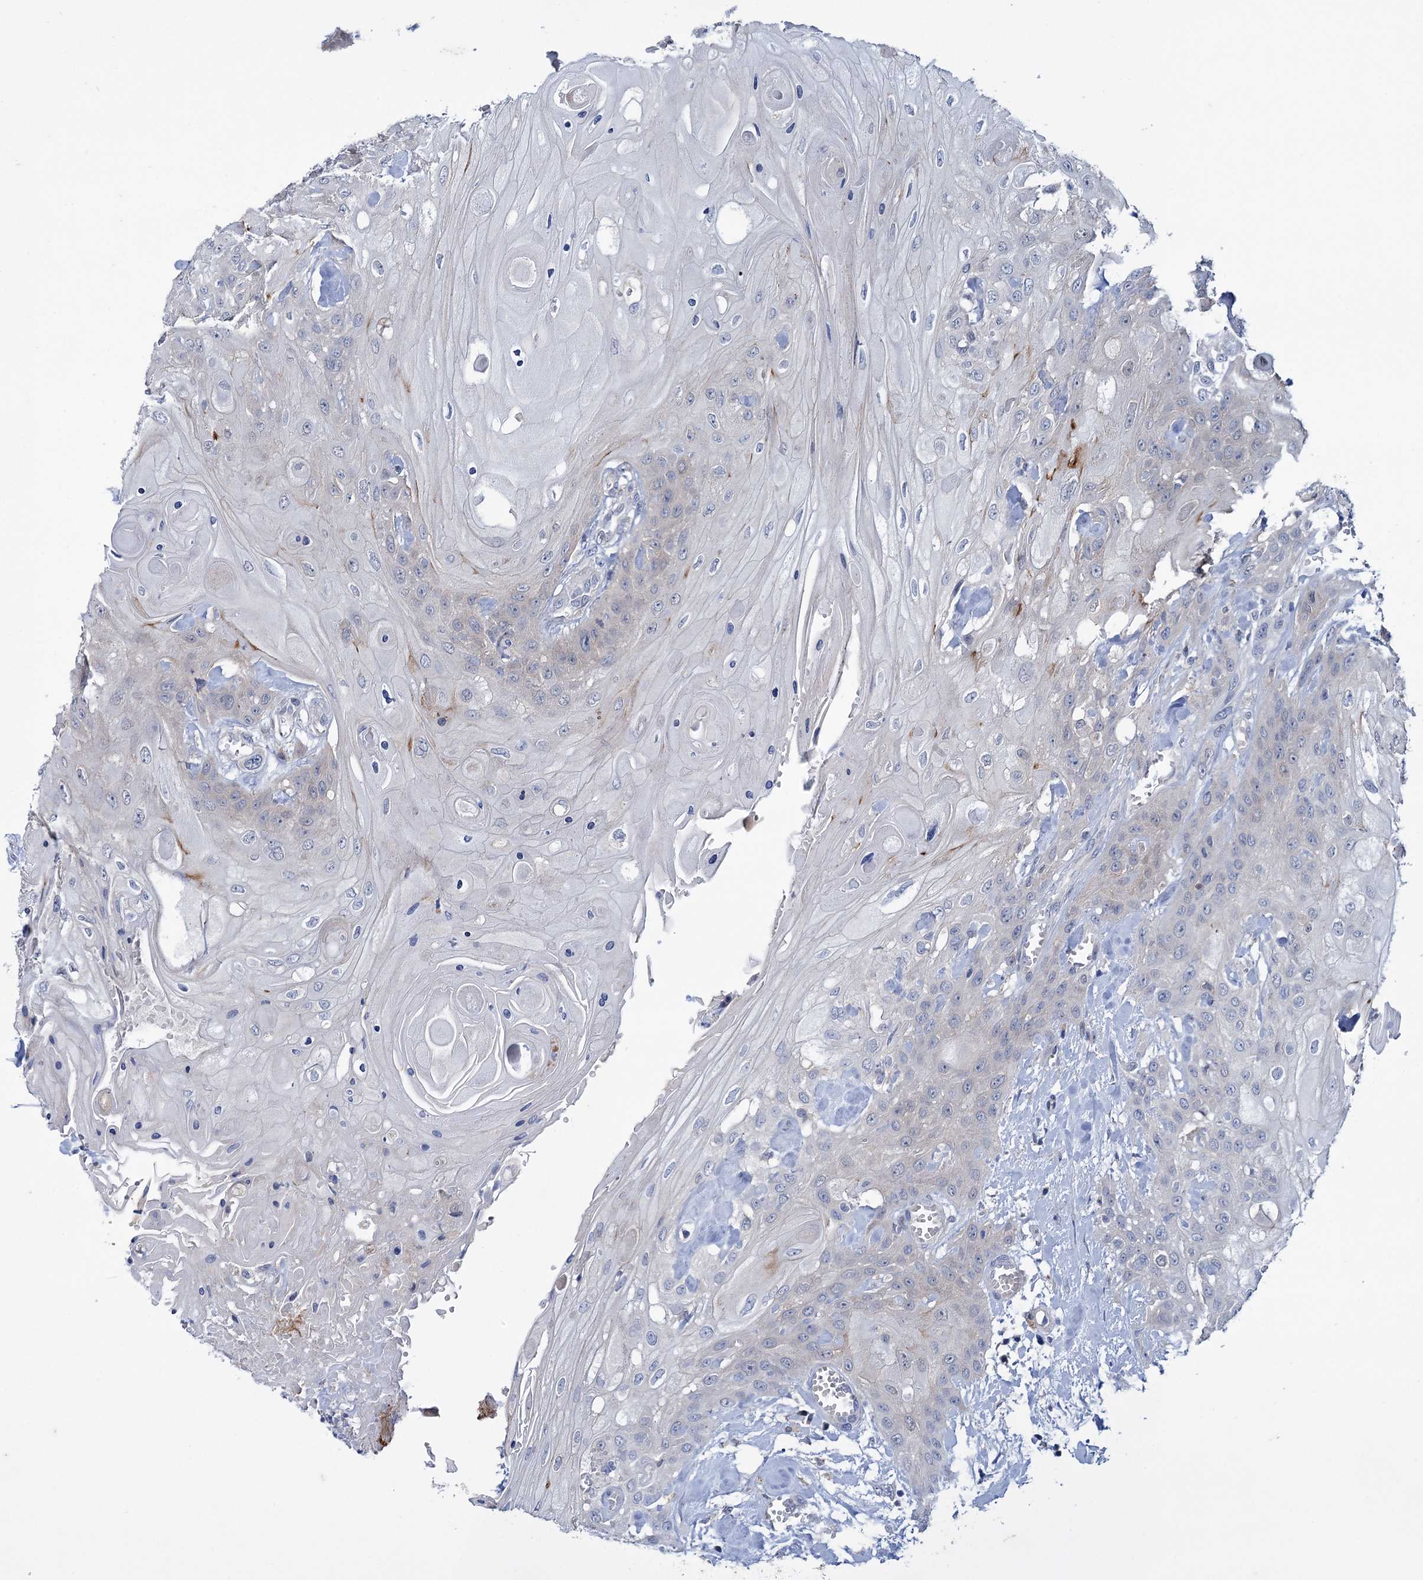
{"staining": {"intensity": "negative", "quantity": "none", "location": "none"}, "tissue": "head and neck cancer", "cell_type": "Tumor cells", "image_type": "cancer", "snomed": [{"axis": "morphology", "description": "Squamous cell carcinoma, NOS"}, {"axis": "topography", "description": "Head-Neck"}], "caption": "High power microscopy micrograph of an immunohistochemistry micrograph of head and neck cancer (squamous cell carcinoma), revealing no significant positivity in tumor cells.", "gene": "MID1IP1", "patient": {"sex": "female", "age": 43}}